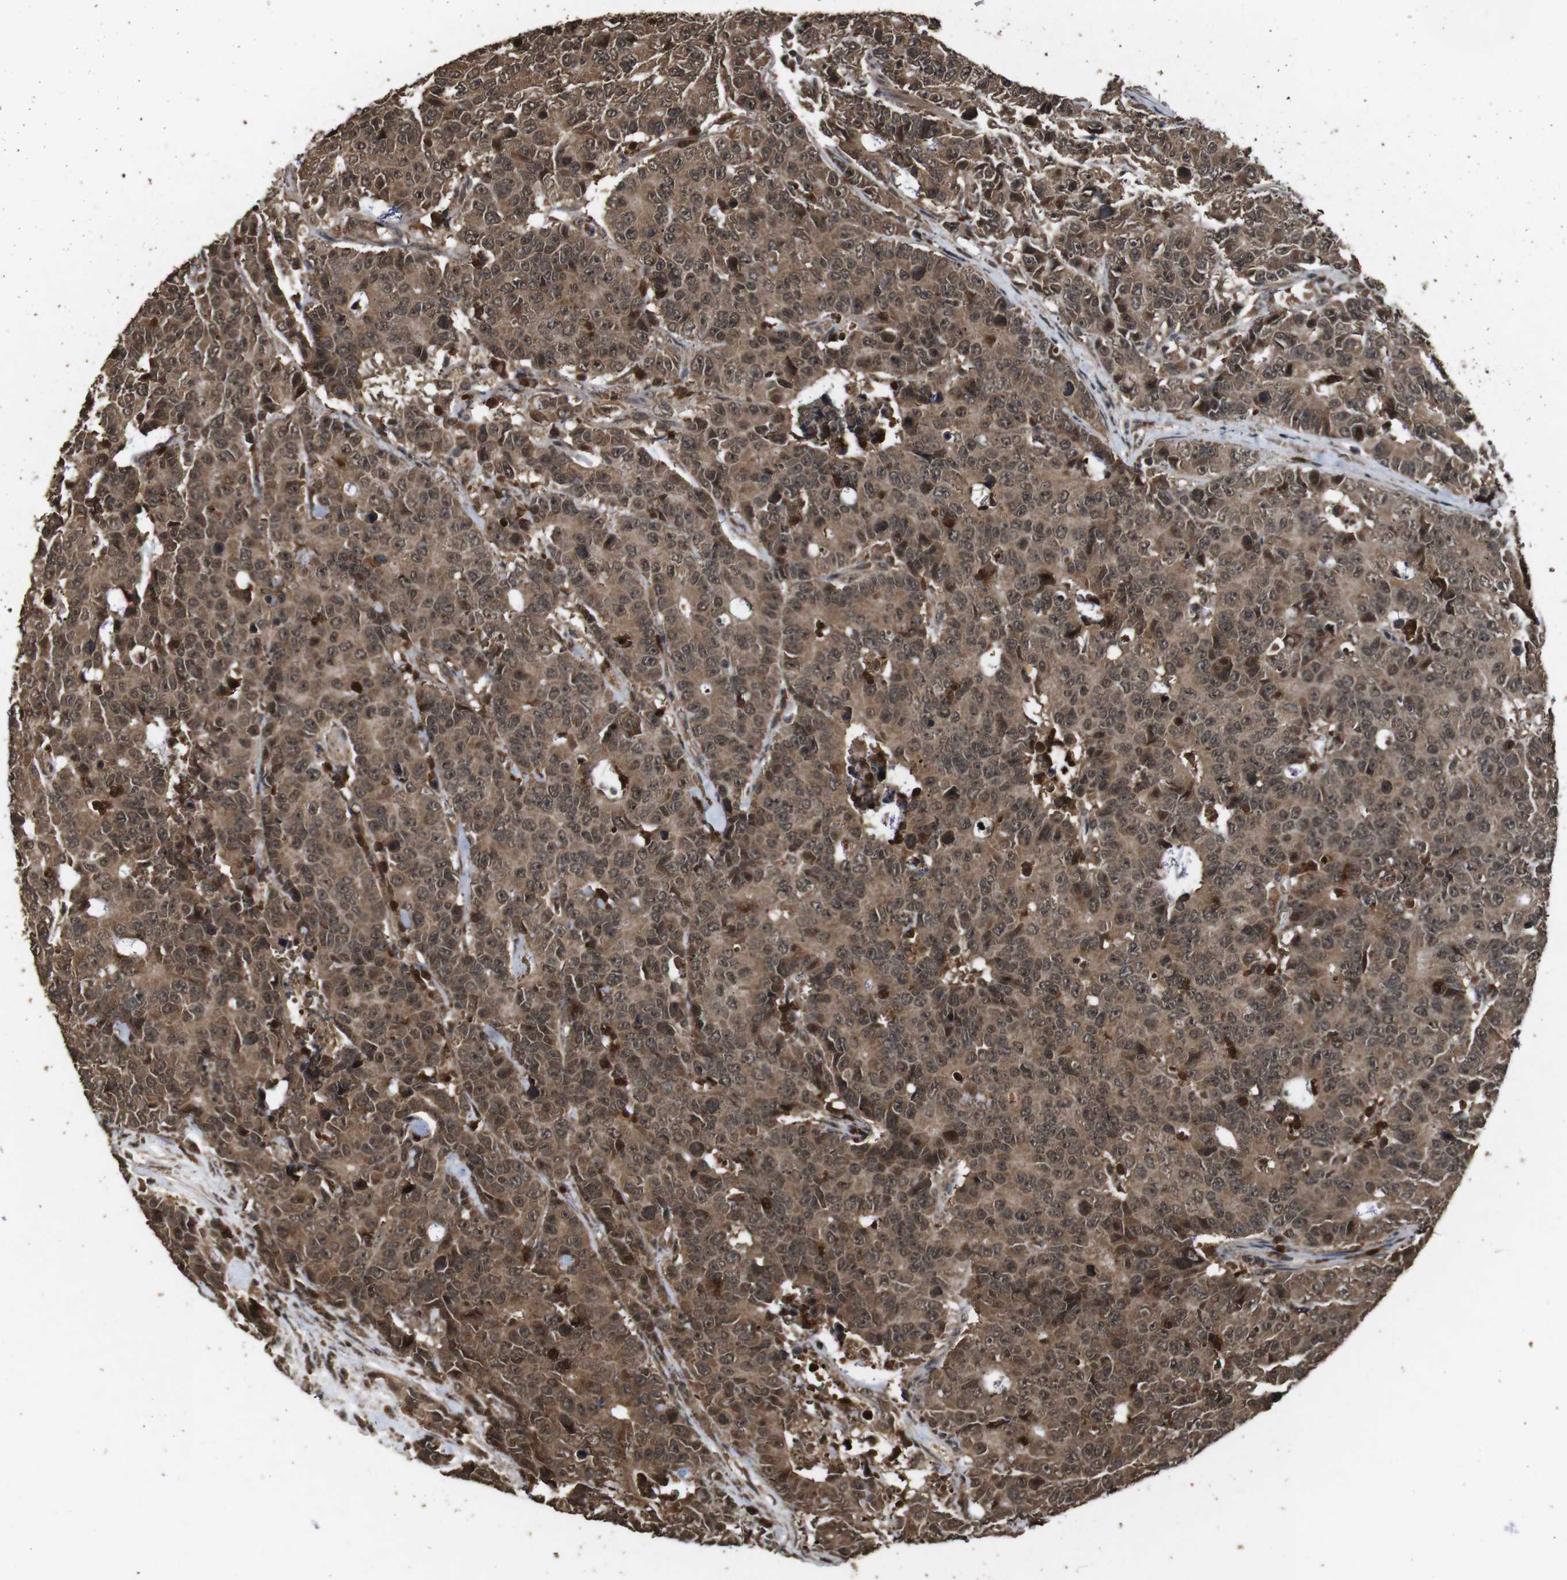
{"staining": {"intensity": "moderate", "quantity": ">75%", "location": "cytoplasmic/membranous"}, "tissue": "colorectal cancer", "cell_type": "Tumor cells", "image_type": "cancer", "snomed": [{"axis": "morphology", "description": "Adenocarcinoma, NOS"}, {"axis": "topography", "description": "Colon"}], "caption": "DAB immunohistochemical staining of human colorectal adenocarcinoma exhibits moderate cytoplasmic/membranous protein positivity in approximately >75% of tumor cells.", "gene": "RRAS2", "patient": {"sex": "female", "age": 86}}